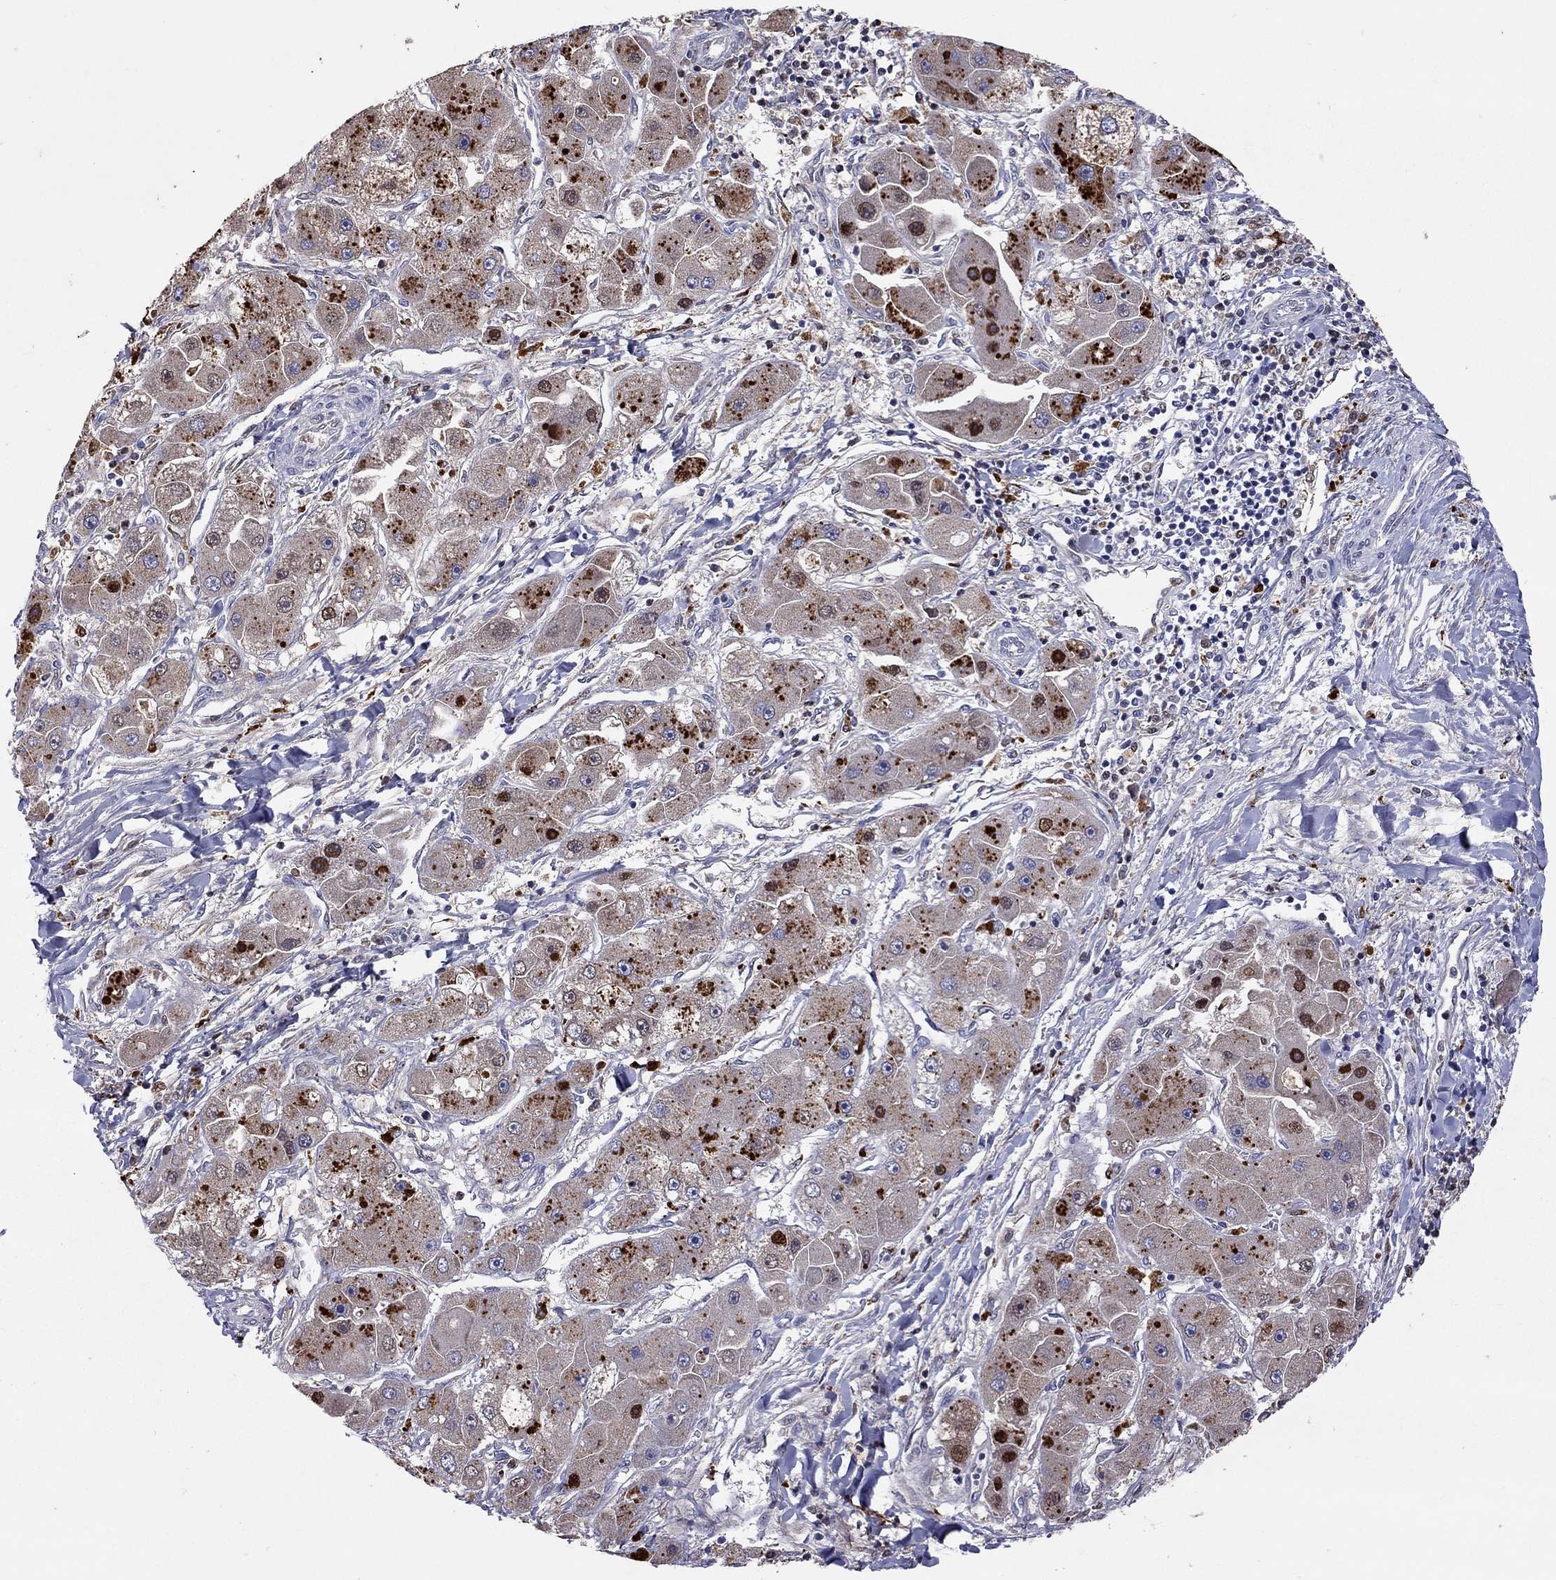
{"staining": {"intensity": "negative", "quantity": "none", "location": "none"}, "tissue": "liver cancer", "cell_type": "Tumor cells", "image_type": "cancer", "snomed": [{"axis": "morphology", "description": "Carcinoma, Hepatocellular, NOS"}, {"axis": "topography", "description": "Liver"}], "caption": "Tumor cells show no significant expression in liver cancer (hepatocellular carcinoma).", "gene": "SERPINA3", "patient": {"sex": "male", "age": 24}}